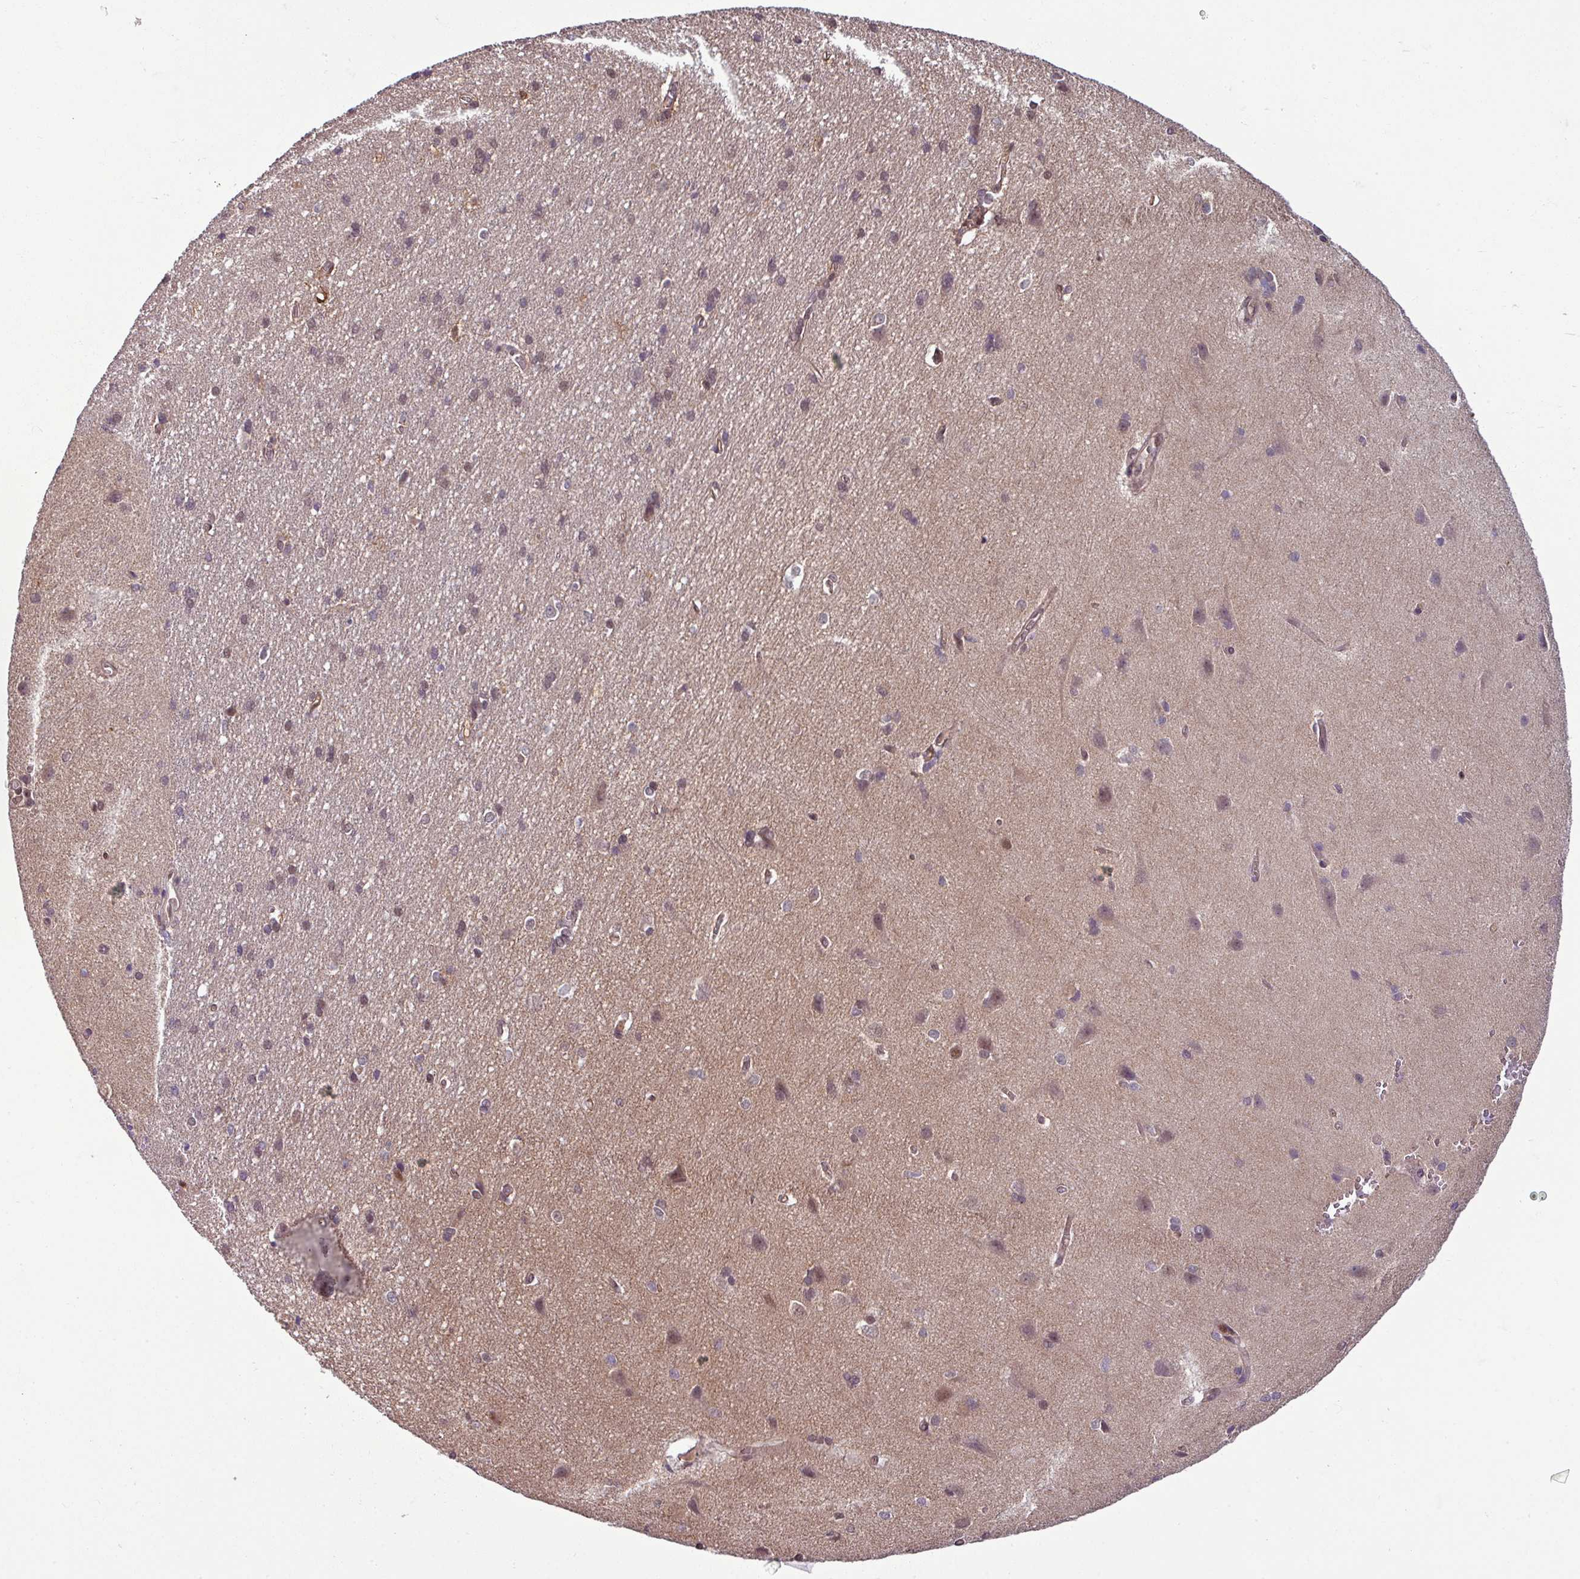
{"staining": {"intensity": "weak", "quantity": "25%-75%", "location": "cytoplasmic/membranous,nuclear"}, "tissue": "cerebral cortex", "cell_type": "Endothelial cells", "image_type": "normal", "snomed": [{"axis": "morphology", "description": "Normal tissue, NOS"}, {"axis": "topography", "description": "Cerebral cortex"}], "caption": "The micrograph shows a brown stain indicating the presence of a protein in the cytoplasmic/membranous,nuclear of endothelial cells in cerebral cortex.", "gene": "KCTD11", "patient": {"sex": "male", "age": 37}}